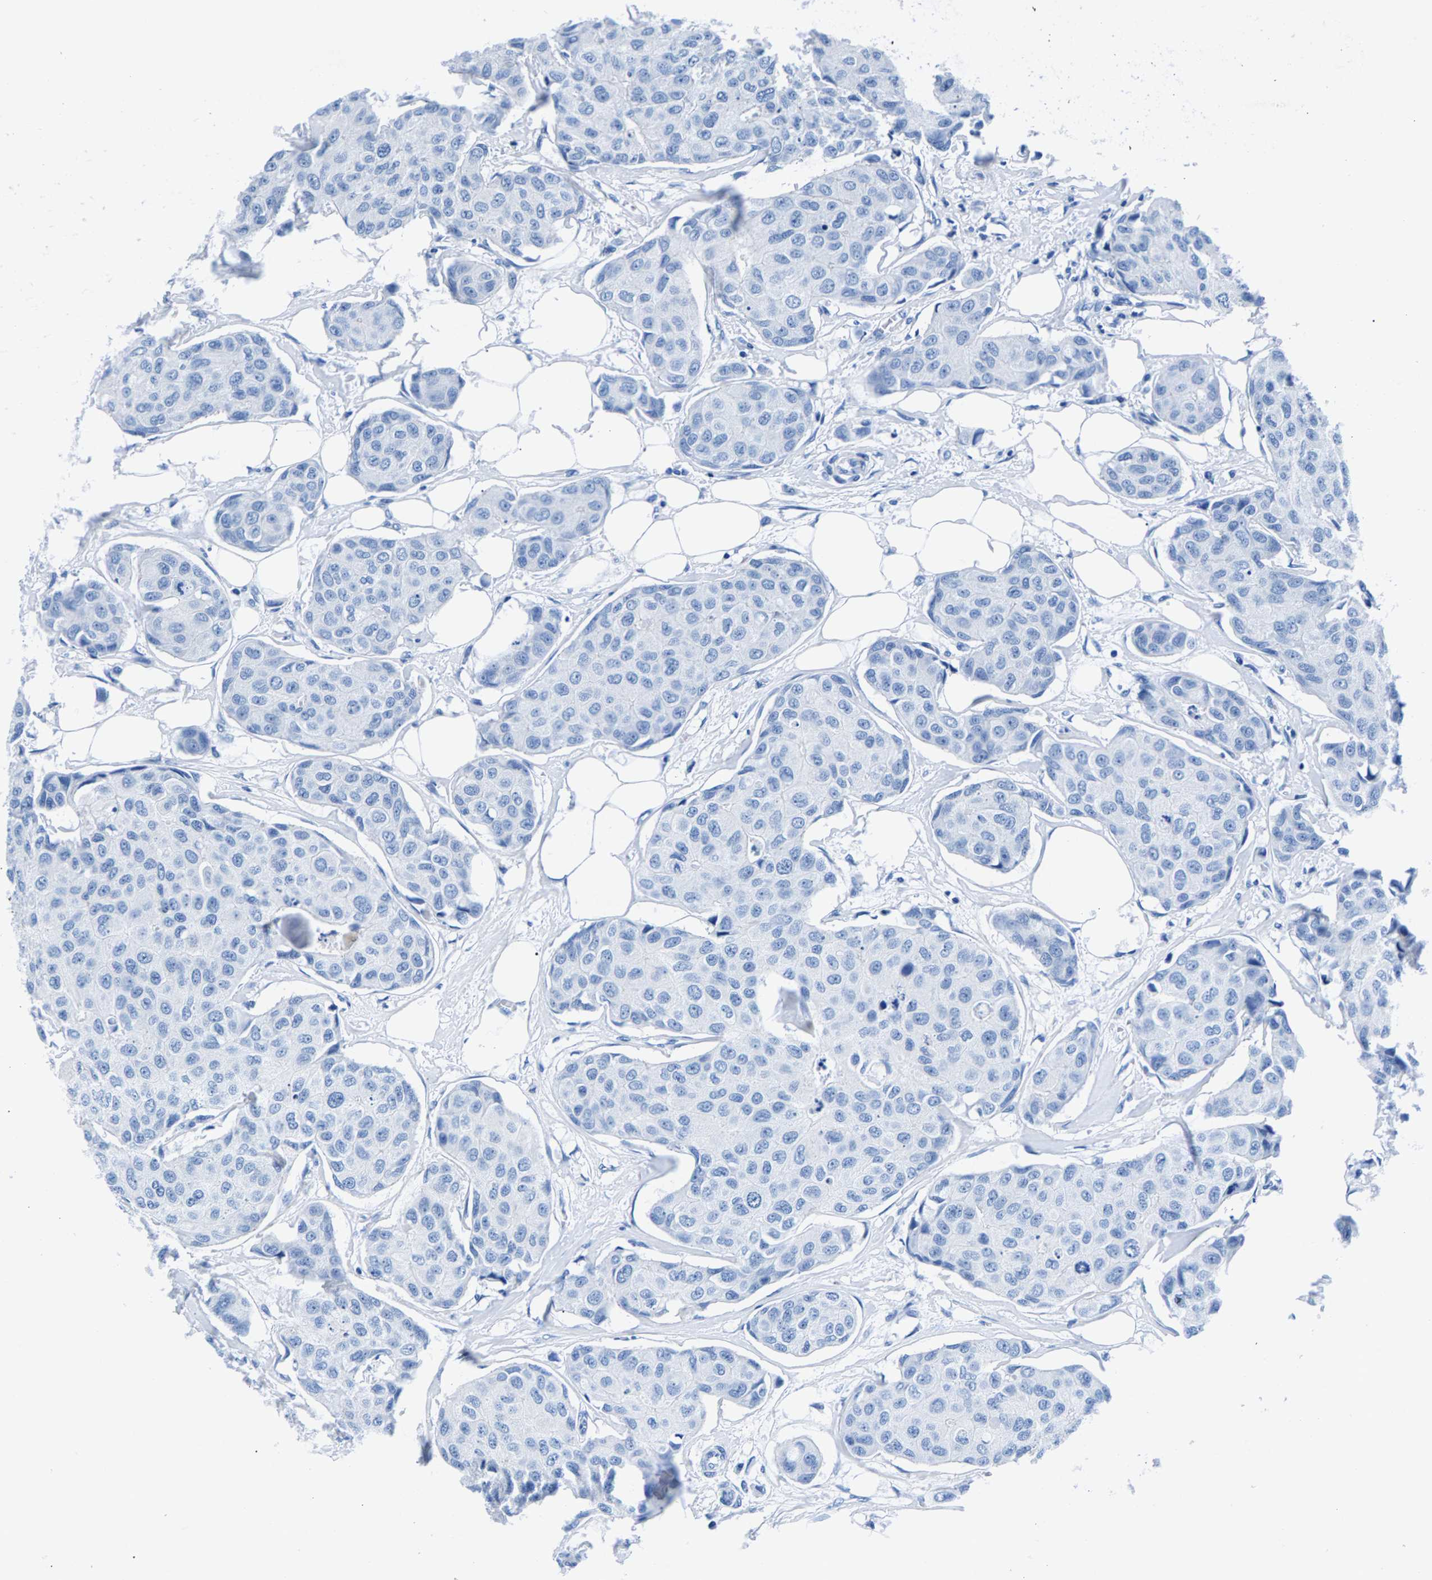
{"staining": {"intensity": "negative", "quantity": "none", "location": "none"}, "tissue": "breast cancer", "cell_type": "Tumor cells", "image_type": "cancer", "snomed": [{"axis": "morphology", "description": "Duct carcinoma"}, {"axis": "topography", "description": "Breast"}], "caption": "Immunohistochemistry (IHC) image of neoplastic tissue: human breast intraductal carcinoma stained with DAB shows no significant protein staining in tumor cells. (IHC, brightfield microscopy, high magnification).", "gene": "CPS1", "patient": {"sex": "female", "age": 80}}